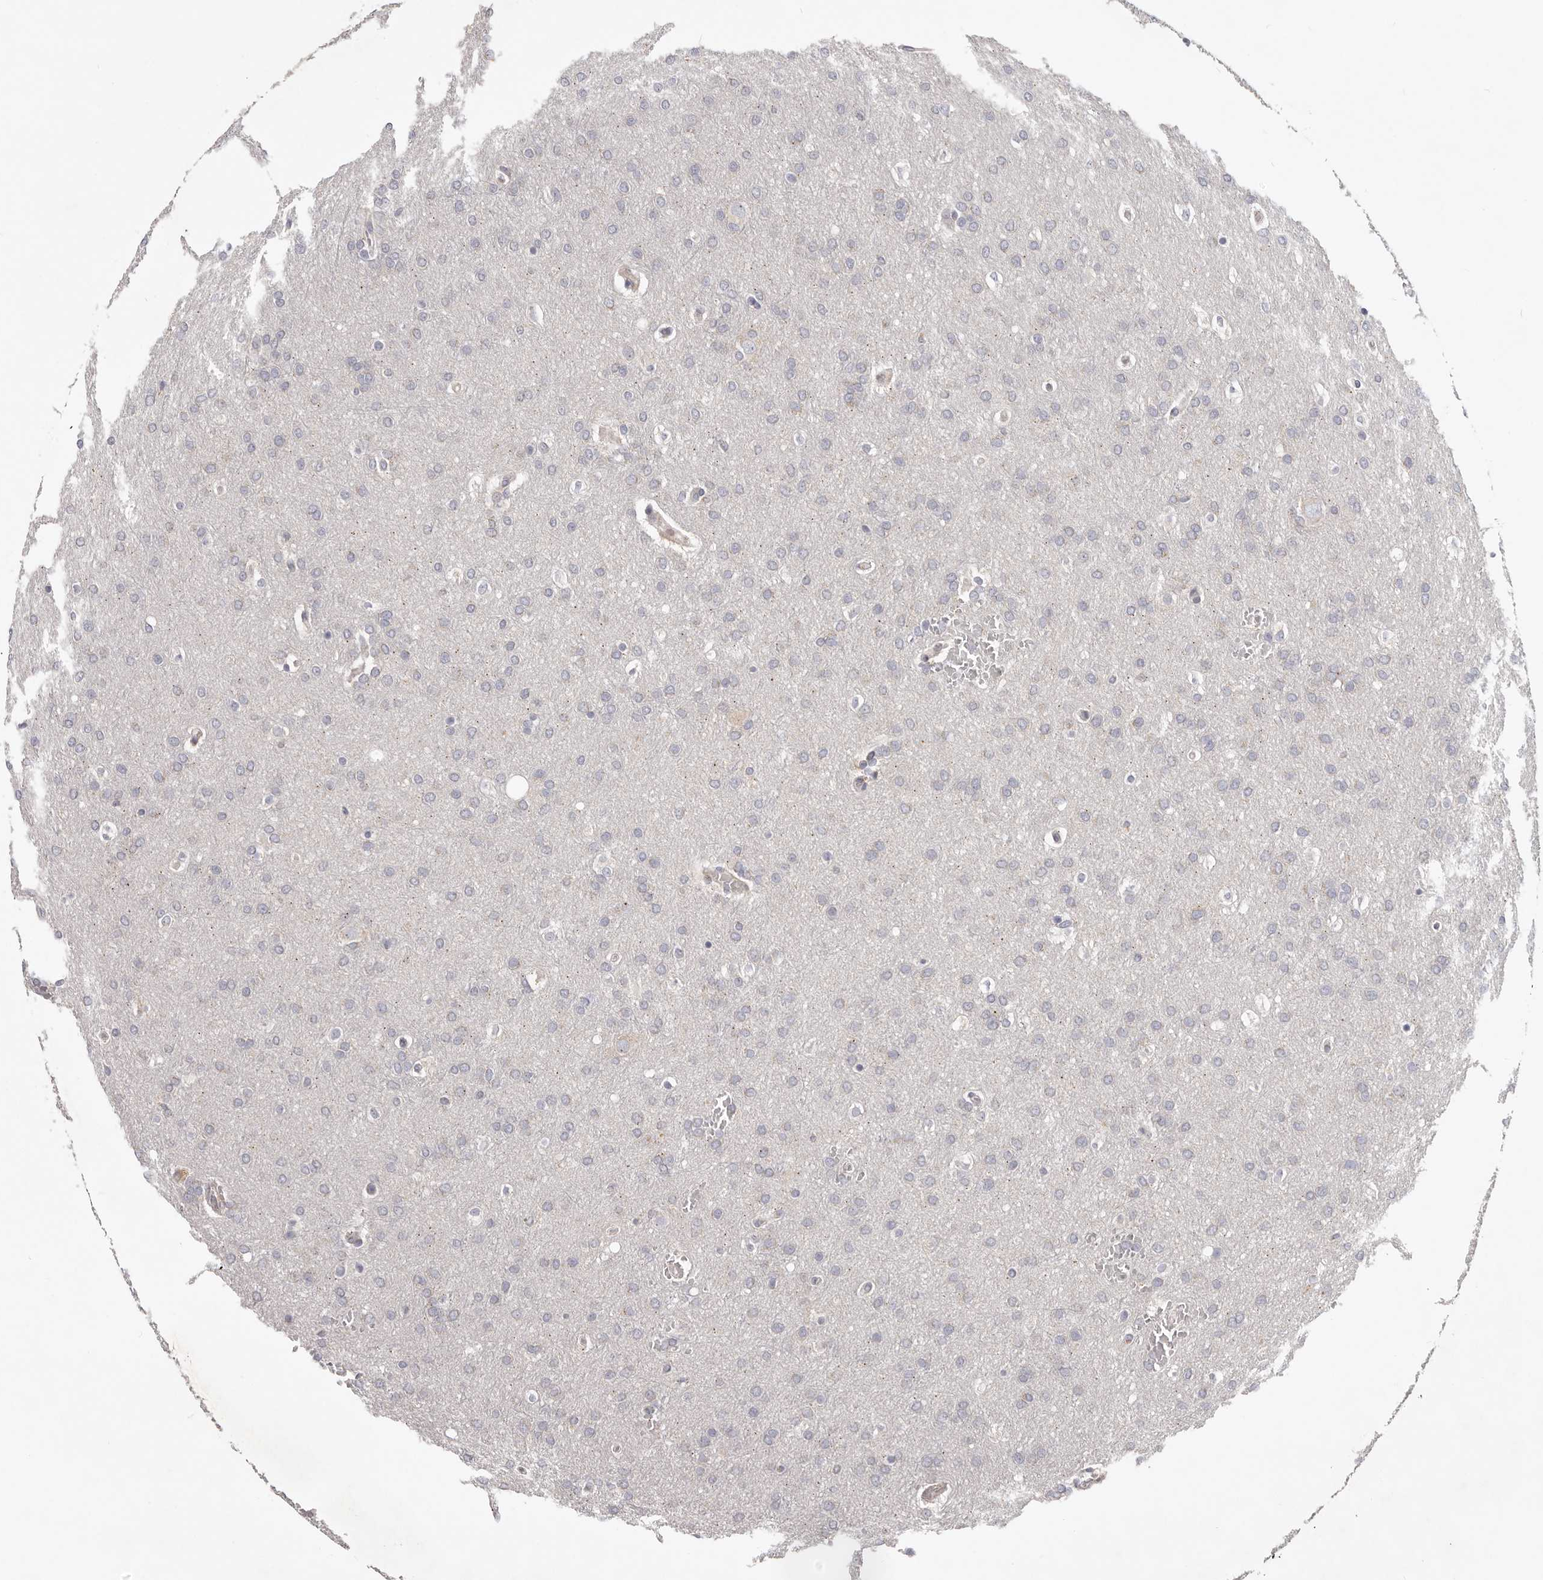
{"staining": {"intensity": "negative", "quantity": "none", "location": "none"}, "tissue": "glioma", "cell_type": "Tumor cells", "image_type": "cancer", "snomed": [{"axis": "morphology", "description": "Glioma, malignant, Low grade"}, {"axis": "topography", "description": "Brain"}], "caption": "An IHC photomicrograph of glioma is shown. There is no staining in tumor cells of glioma.", "gene": "MRPS10", "patient": {"sex": "female", "age": 37}}